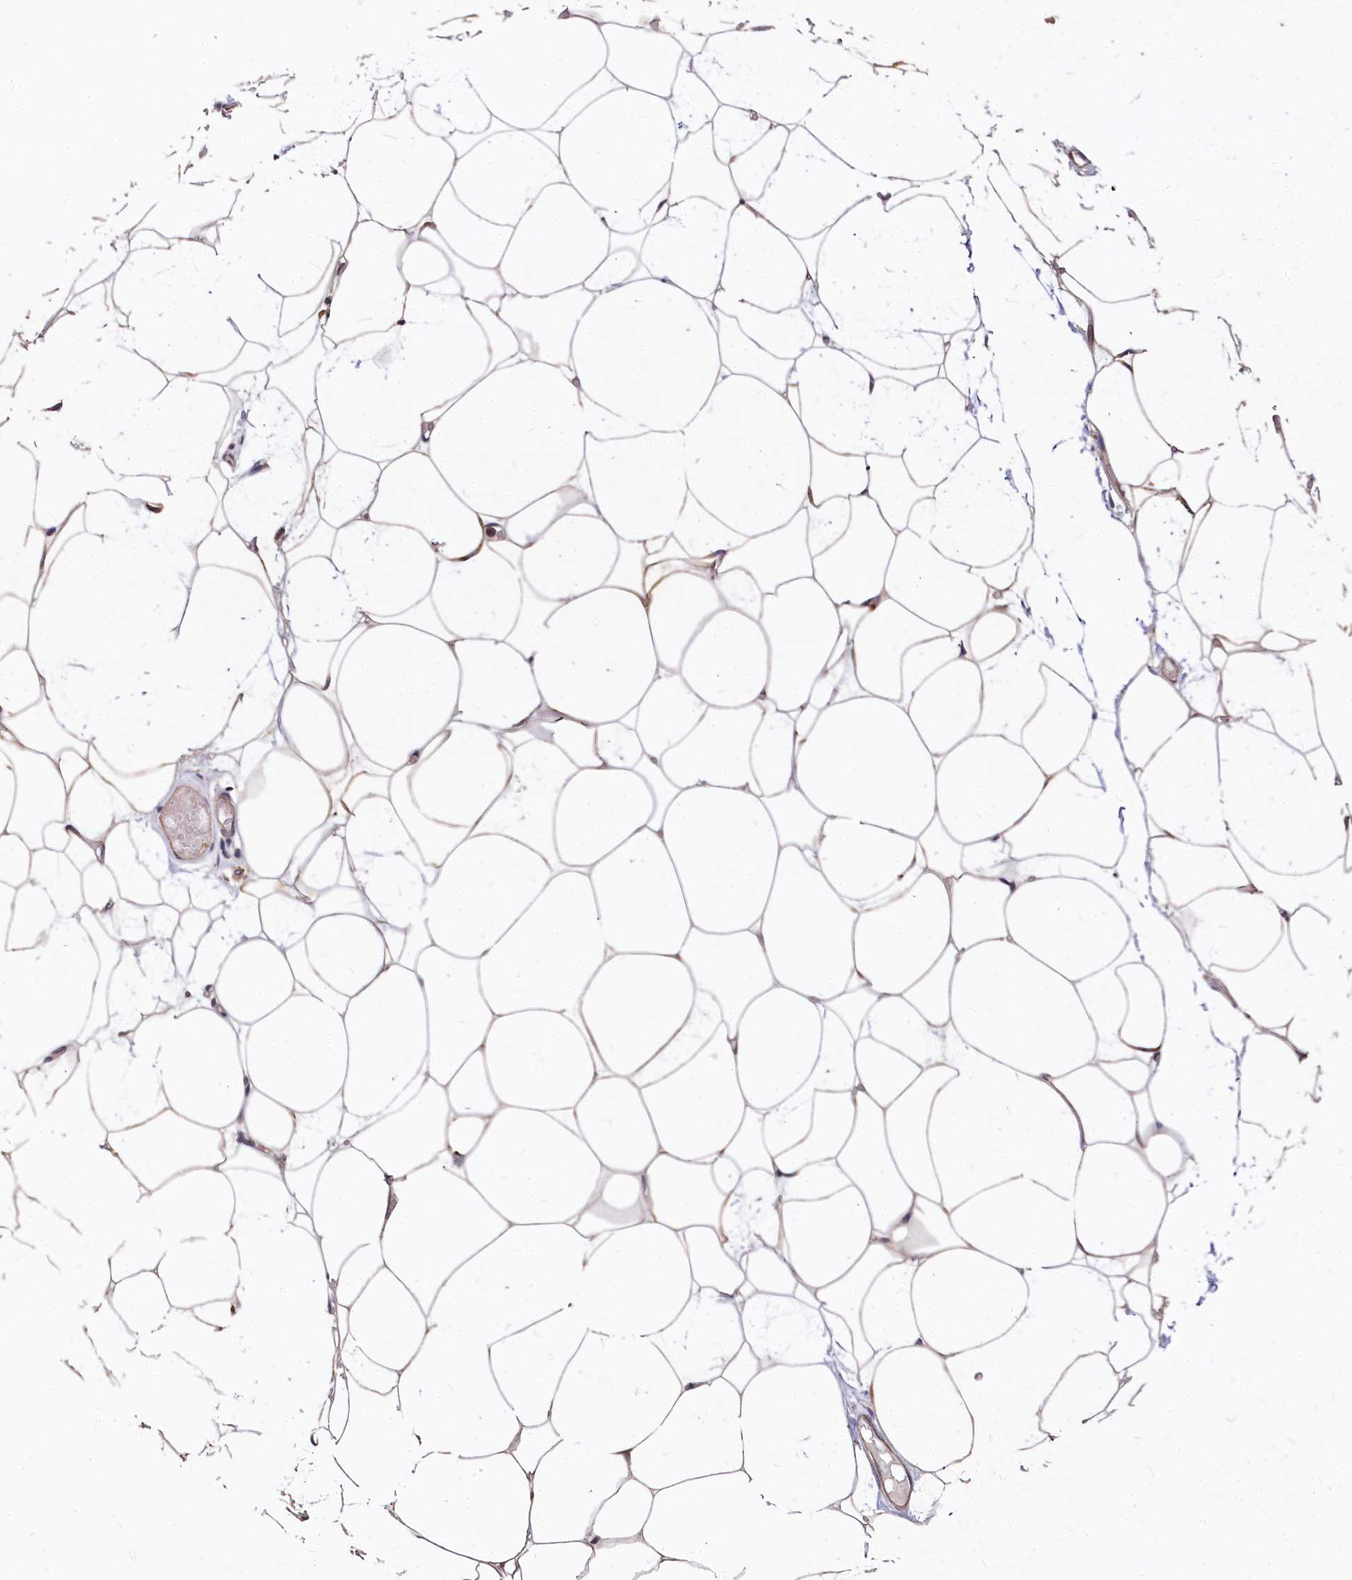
{"staining": {"intensity": "moderate", "quantity": ">75%", "location": "cytoplasmic/membranous"}, "tissue": "adipose tissue", "cell_type": "Adipocytes", "image_type": "normal", "snomed": [{"axis": "morphology", "description": "Normal tissue, NOS"}, {"axis": "topography", "description": "Breast"}], "caption": "The image displays a brown stain indicating the presence of a protein in the cytoplasmic/membranous of adipocytes in adipose tissue. (DAB IHC, brown staining for protein, blue staining for nuclei).", "gene": "EIF2B2", "patient": {"sex": "female", "age": 23}}